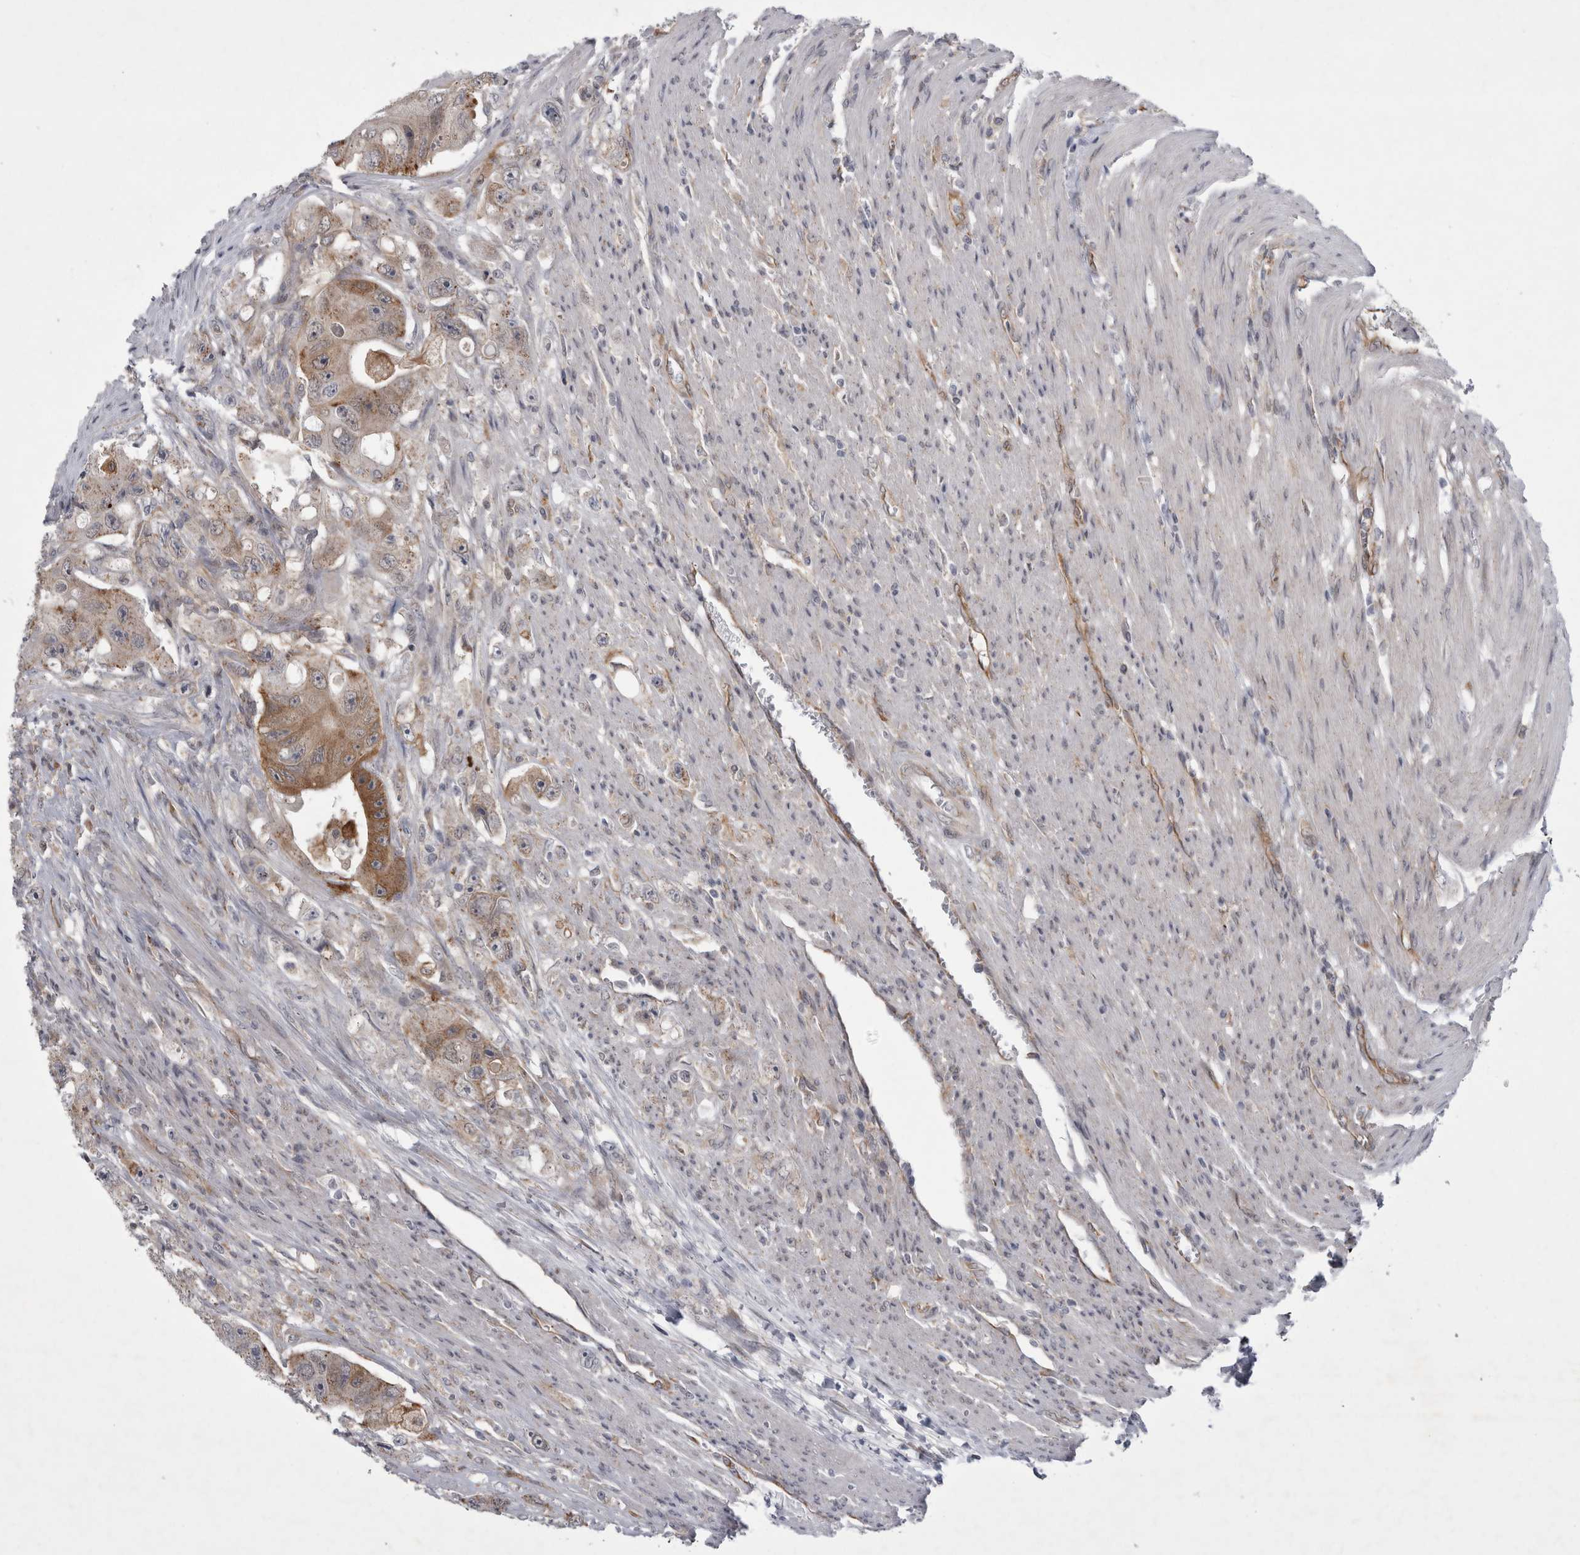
{"staining": {"intensity": "moderate", "quantity": ">75%", "location": "cytoplasmic/membranous"}, "tissue": "colorectal cancer", "cell_type": "Tumor cells", "image_type": "cancer", "snomed": [{"axis": "morphology", "description": "Adenocarcinoma, NOS"}, {"axis": "topography", "description": "Colon"}], "caption": "Immunohistochemical staining of human colorectal adenocarcinoma reveals medium levels of moderate cytoplasmic/membranous staining in approximately >75% of tumor cells.", "gene": "PARP11", "patient": {"sex": "female", "age": 46}}